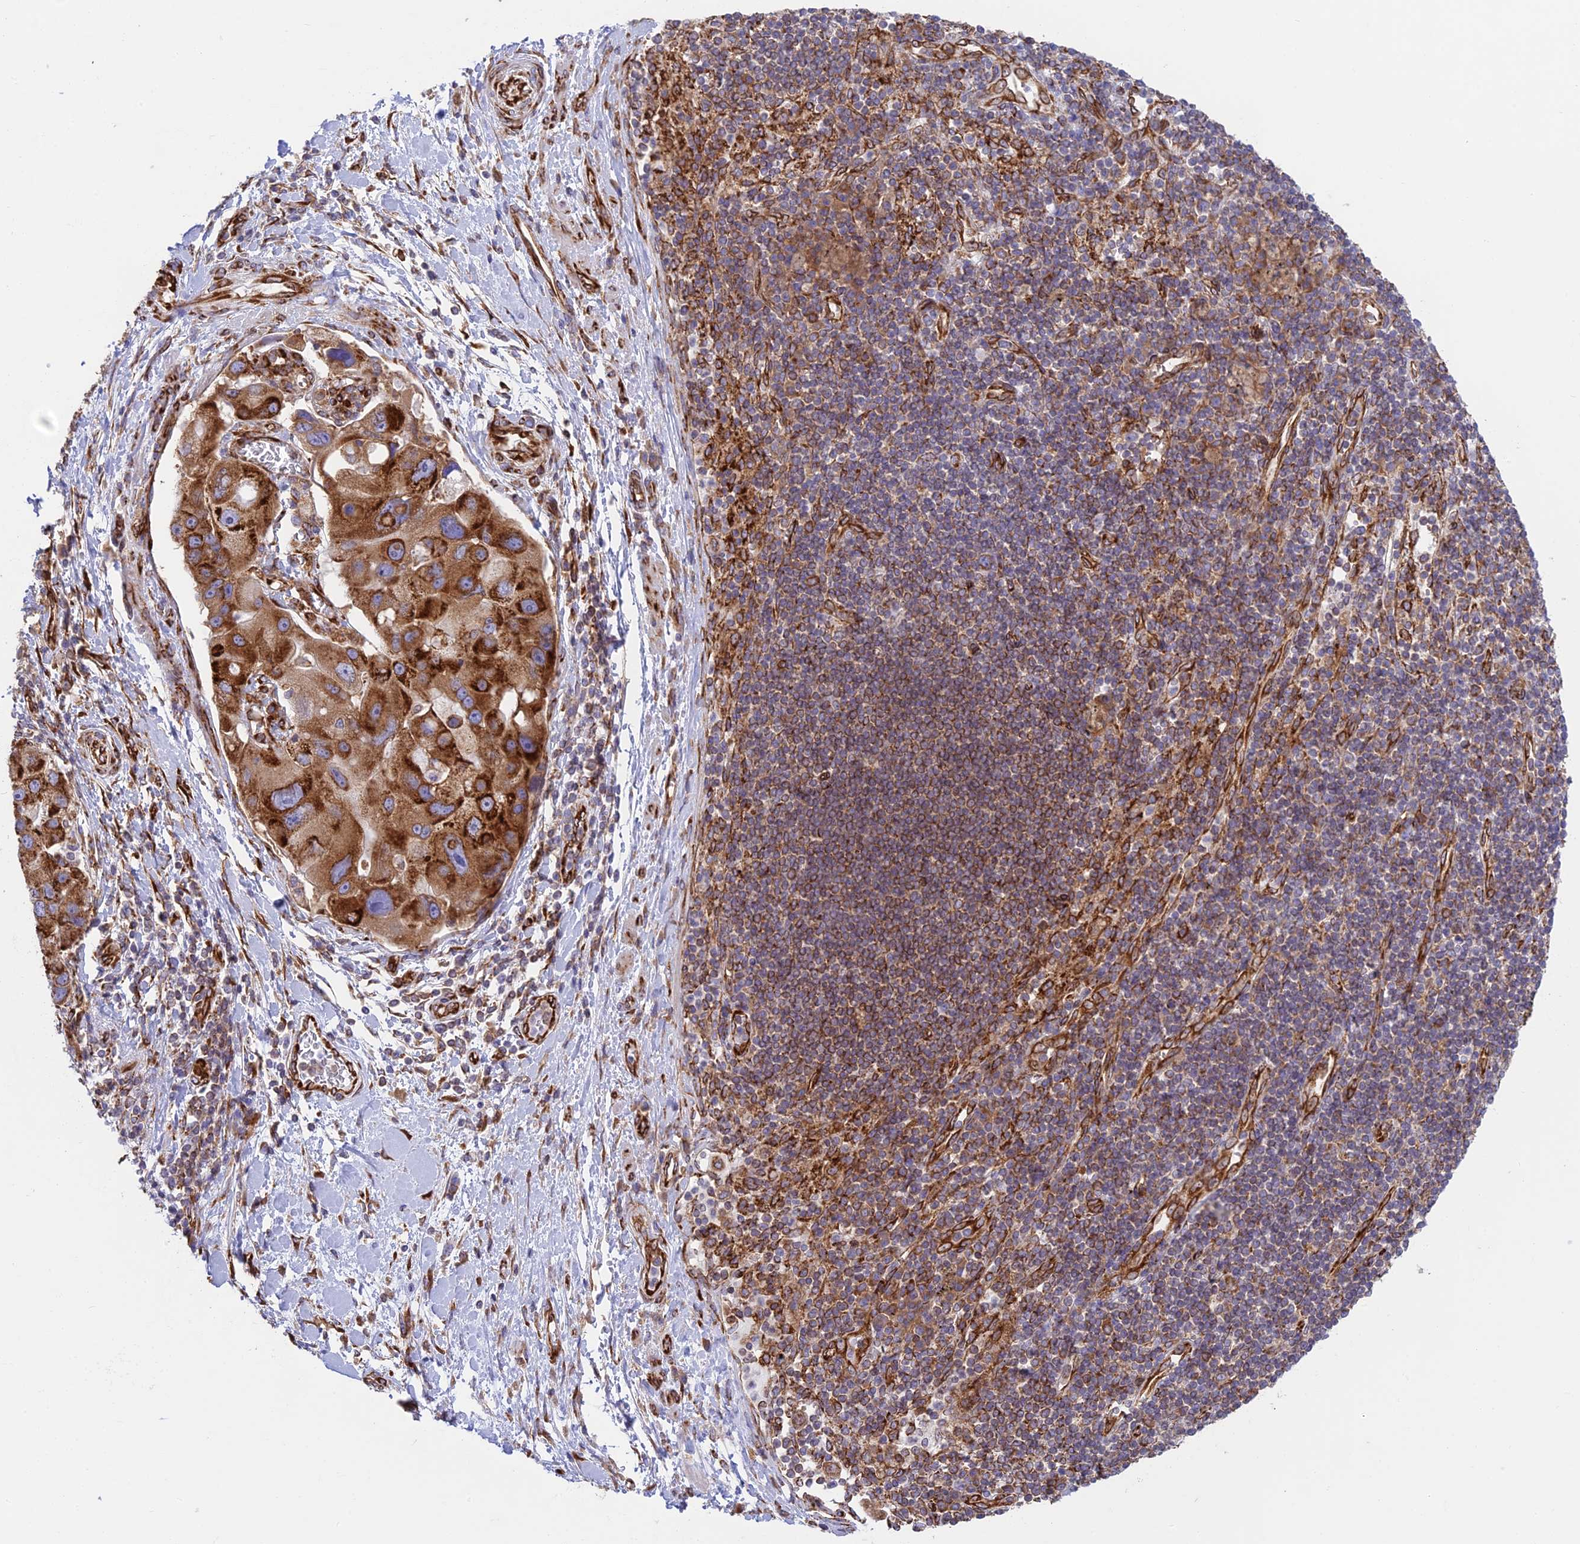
{"staining": {"intensity": "strong", "quantity": ">75%", "location": "cytoplasmic/membranous"}, "tissue": "lung cancer", "cell_type": "Tumor cells", "image_type": "cancer", "snomed": [{"axis": "morphology", "description": "Adenocarcinoma, NOS"}, {"axis": "topography", "description": "Lung"}], "caption": "Immunohistochemistry micrograph of lung cancer stained for a protein (brown), which demonstrates high levels of strong cytoplasmic/membranous staining in approximately >75% of tumor cells.", "gene": "CCDC69", "patient": {"sex": "female", "age": 54}}